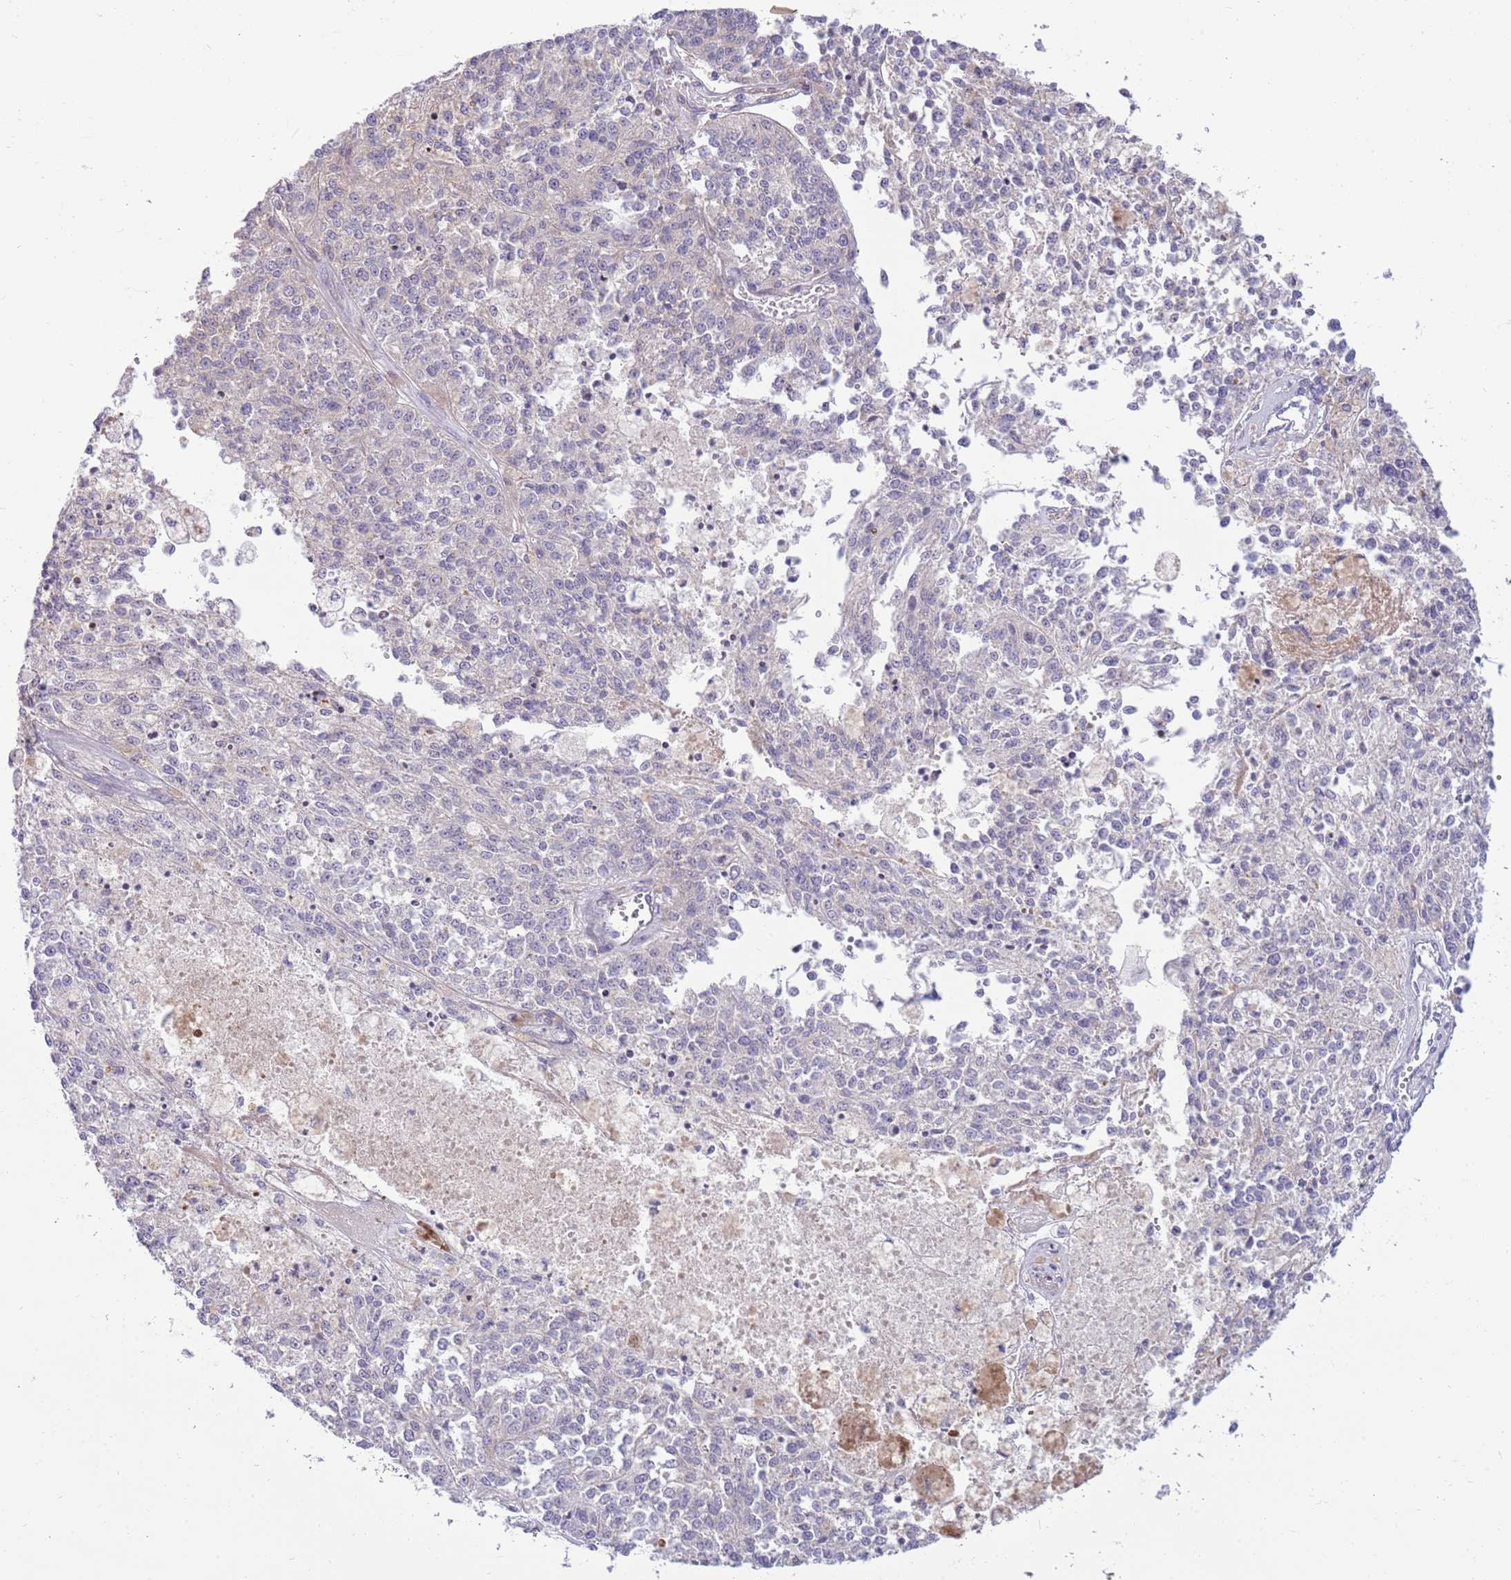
{"staining": {"intensity": "negative", "quantity": "none", "location": "none"}, "tissue": "melanoma", "cell_type": "Tumor cells", "image_type": "cancer", "snomed": [{"axis": "morphology", "description": "Malignant melanoma, NOS"}, {"axis": "topography", "description": "Skin"}], "caption": "IHC photomicrograph of human melanoma stained for a protein (brown), which reveals no expression in tumor cells.", "gene": "ZC4H2", "patient": {"sex": "female", "age": 64}}